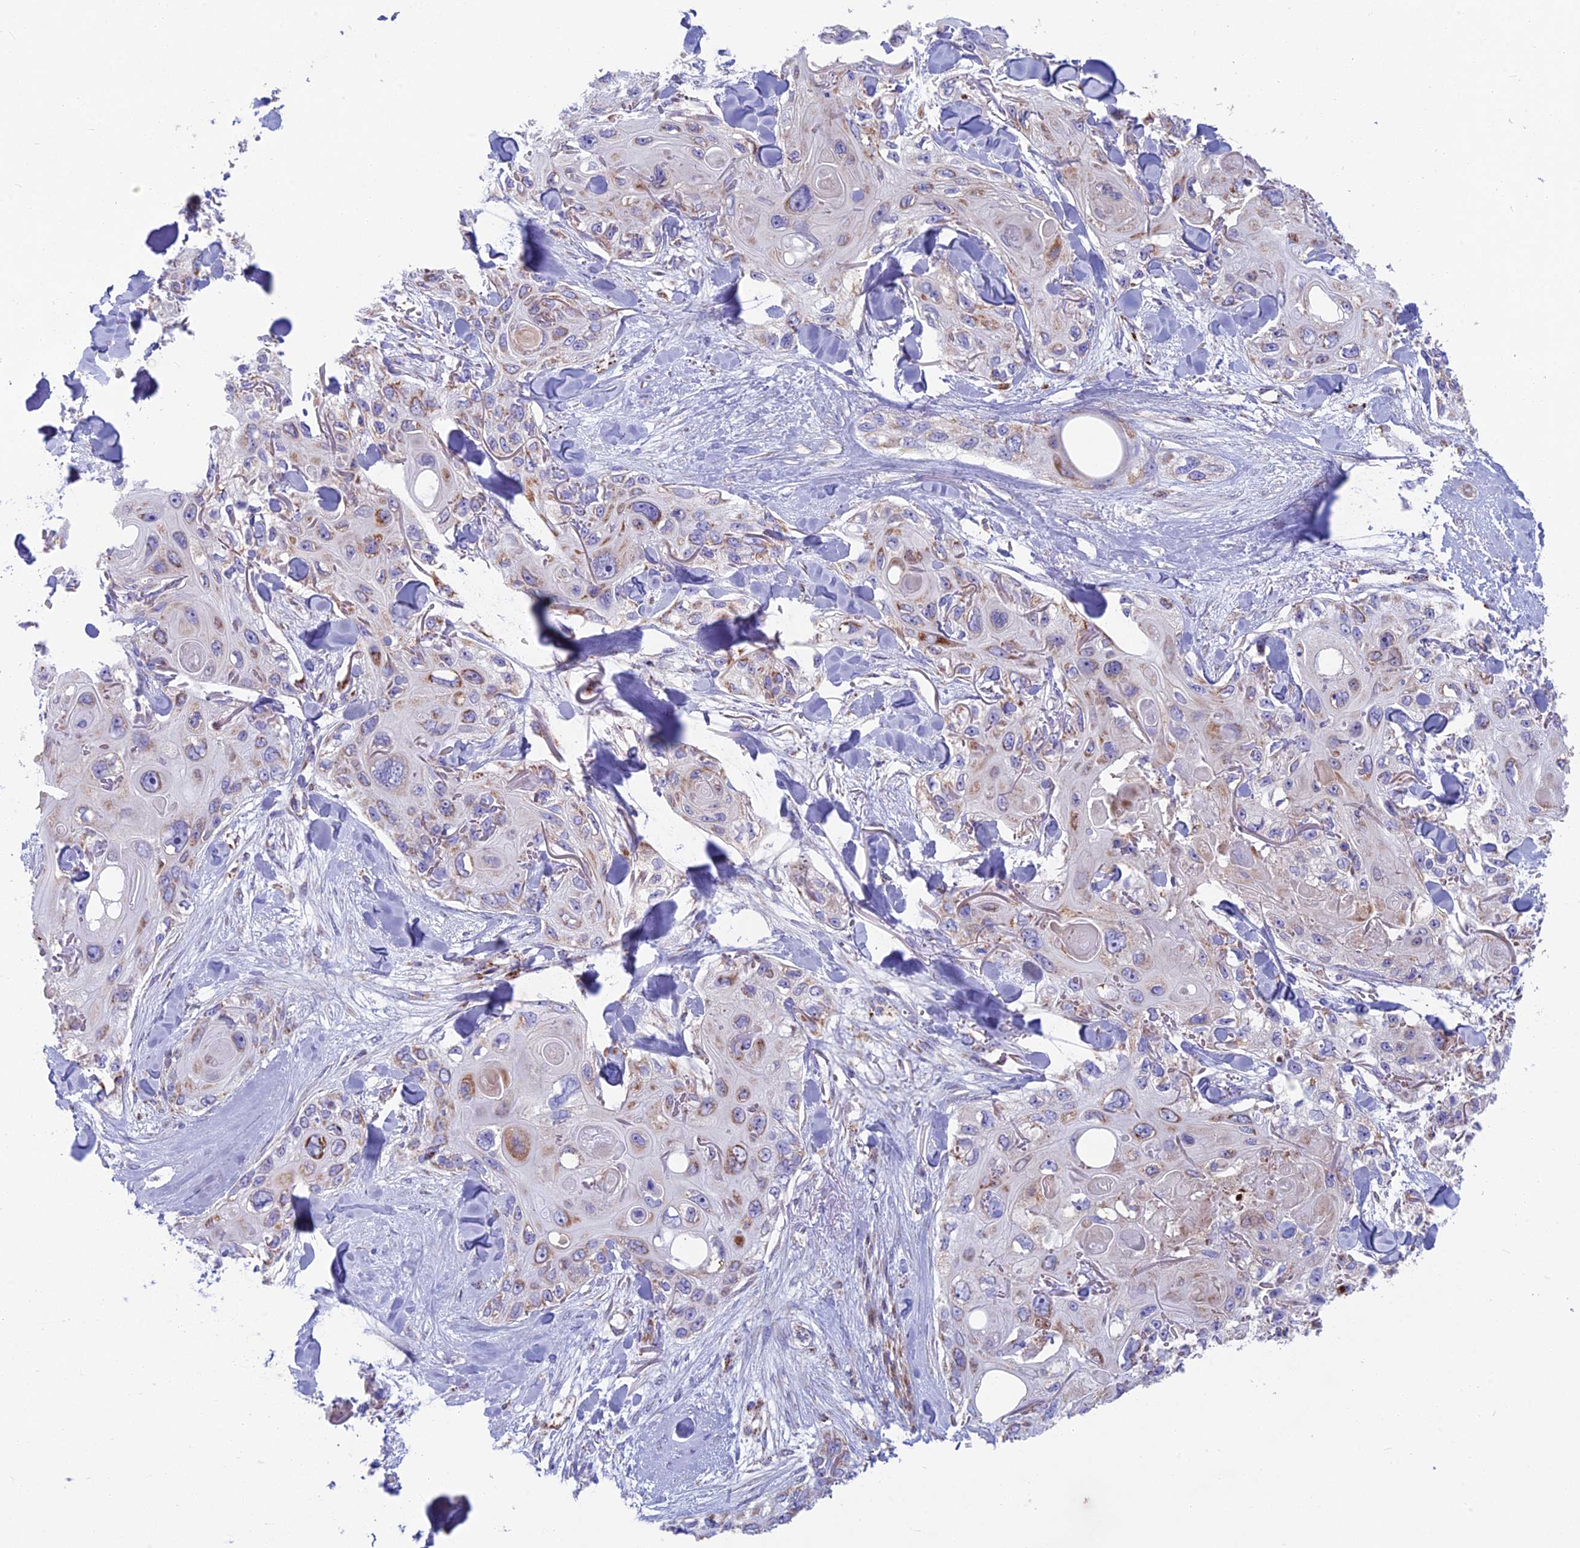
{"staining": {"intensity": "moderate", "quantity": "<25%", "location": "cytoplasmic/membranous"}, "tissue": "skin cancer", "cell_type": "Tumor cells", "image_type": "cancer", "snomed": [{"axis": "morphology", "description": "Normal tissue, NOS"}, {"axis": "morphology", "description": "Squamous cell carcinoma, NOS"}, {"axis": "topography", "description": "Skin"}], "caption": "Immunohistochemical staining of skin cancer (squamous cell carcinoma) displays low levels of moderate cytoplasmic/membranous protein staining in approximately <25% of tumor cells.", "gene": "CS", "patient": {"sex": "male", "age": 72}}